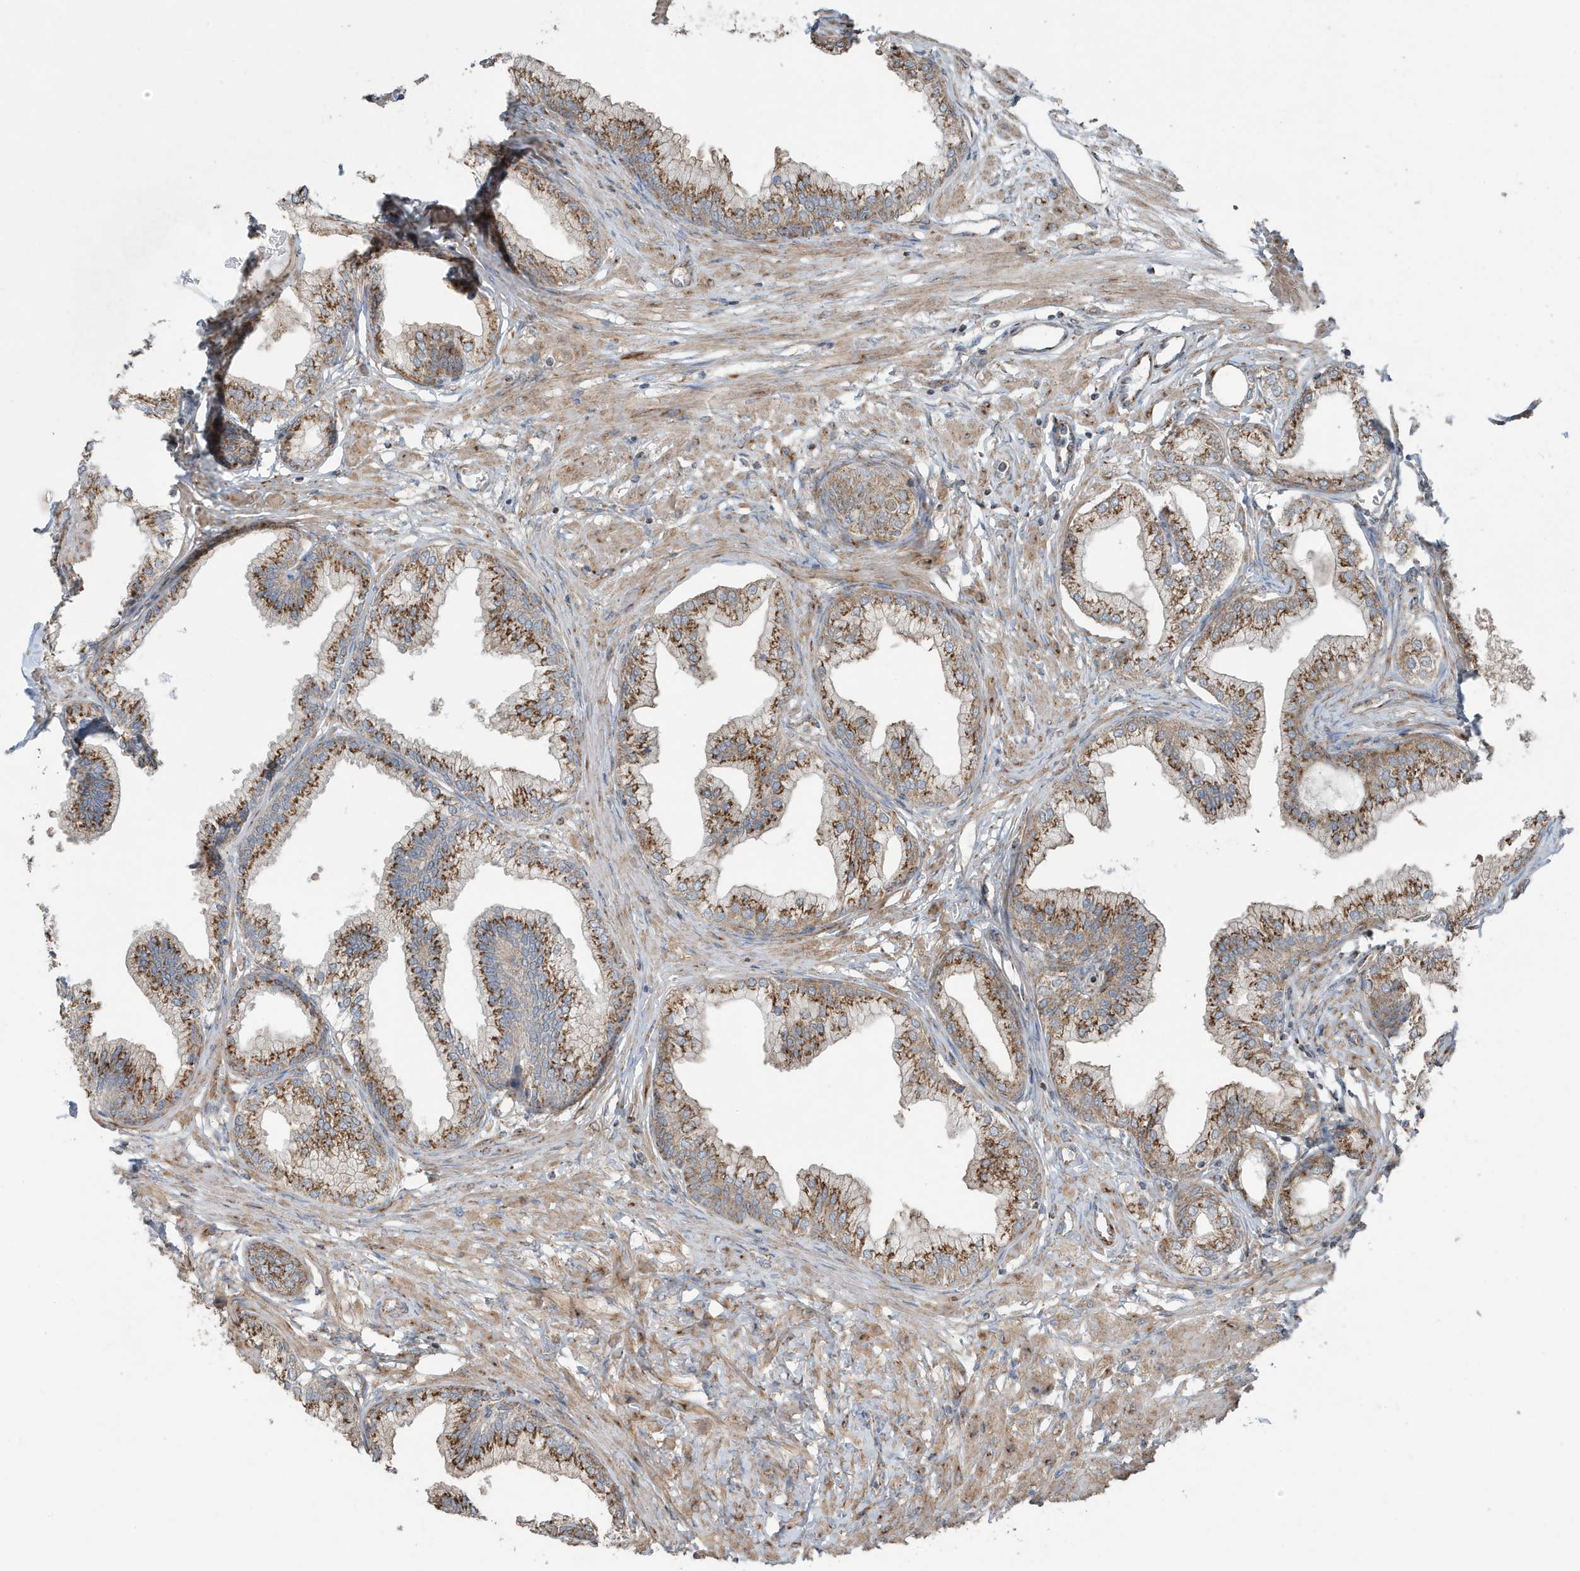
{"staining": {"intensity": "strong", "quantity": ">75%", "location": "cytoplasmic/membranous"}, "tissue": "prostate", "cell_type": "Glandular cells", "image_type": "normal", "snomed": [{"axis": "morphology", "description": "Normal tissue, NOS"}, {"axis": "morphology", "description": "Urothelial carcinoma, Low grade"}, {"axis": "topography", "description": "Urinary bladder"}, {"axis": "topography", "description": "Prostate"}], "caption": "Prostate was stained to show a protein in brown. There is high levels of strong cytoplasmic/membranous staining in about >75% of glandular cells.", "gene": "GOLGA4", "patient": {"sex": "male", "age": 60}}